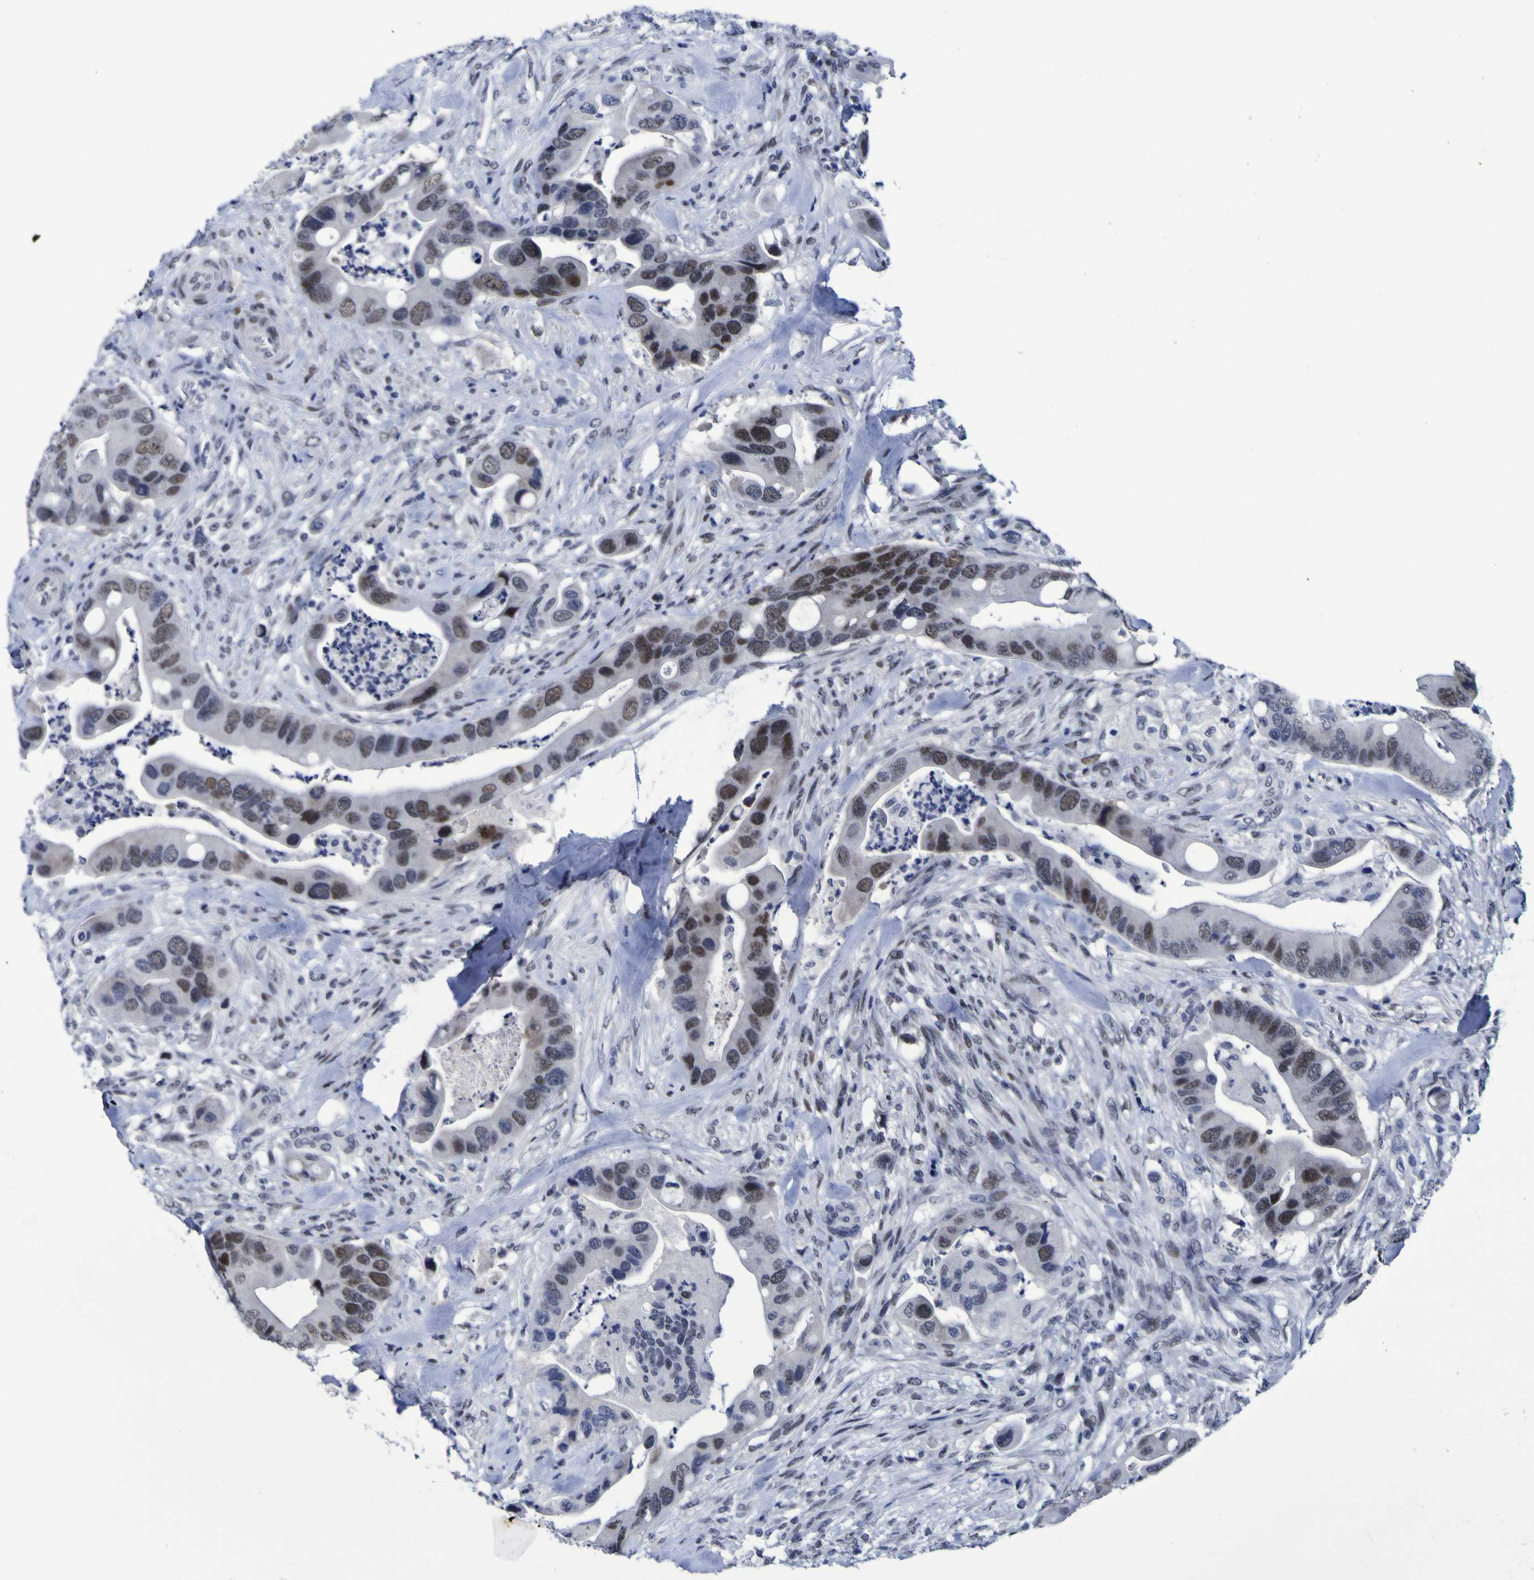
{"staining": {"intensity": "moderate", "quantity": "25%-75%", "location": "nuclear"}, "tissue": "colorectal cancer", "cell_type": "Tumor cells", "image_type": "cancer", "snomed": [{"axis": "morphology", "description": "Adenocarcinoma, NOS"}, {"axis": "topography", "description": "Rectum"}], "caption": "This photomicrograph reveals adenocarcinoma (colorectal) stained with immunohistochemistry (IHC) to label a protein in brown. The nuclear of tumor cells show moderate positivity for the protein. Nuclei are counter-stained blue.", "gene": "MBD3", "patient": {"sex": "female", "age": 57}}